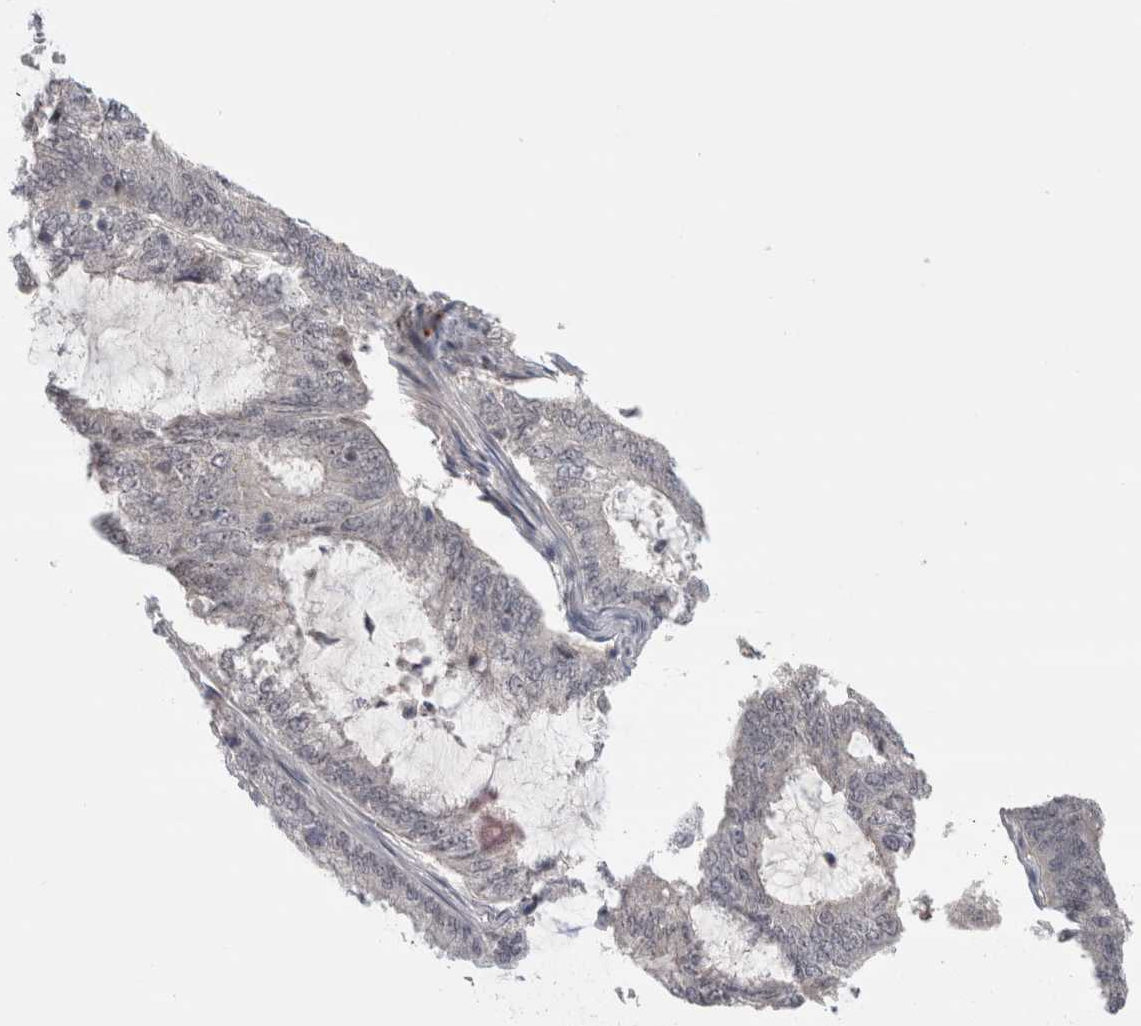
{"staining": {"intensity": "negative", "quantity": "none", "location": "none"}, "tissue": "endometrial cancer", "cell_type": "Tumor cells", "image_type": "cancer", "snomed": [{"axis": "morphology", "description": "Adenocarcinoma, NOS"}, {"axis": "topography", "description": "Endometrium"}], "caption": "Protein analysis of endometrial adenocarcinoma shows no significant positivity in tumor cells.", "gene": "ZNF24", "patient": {"sex": "female", "age": 49}}